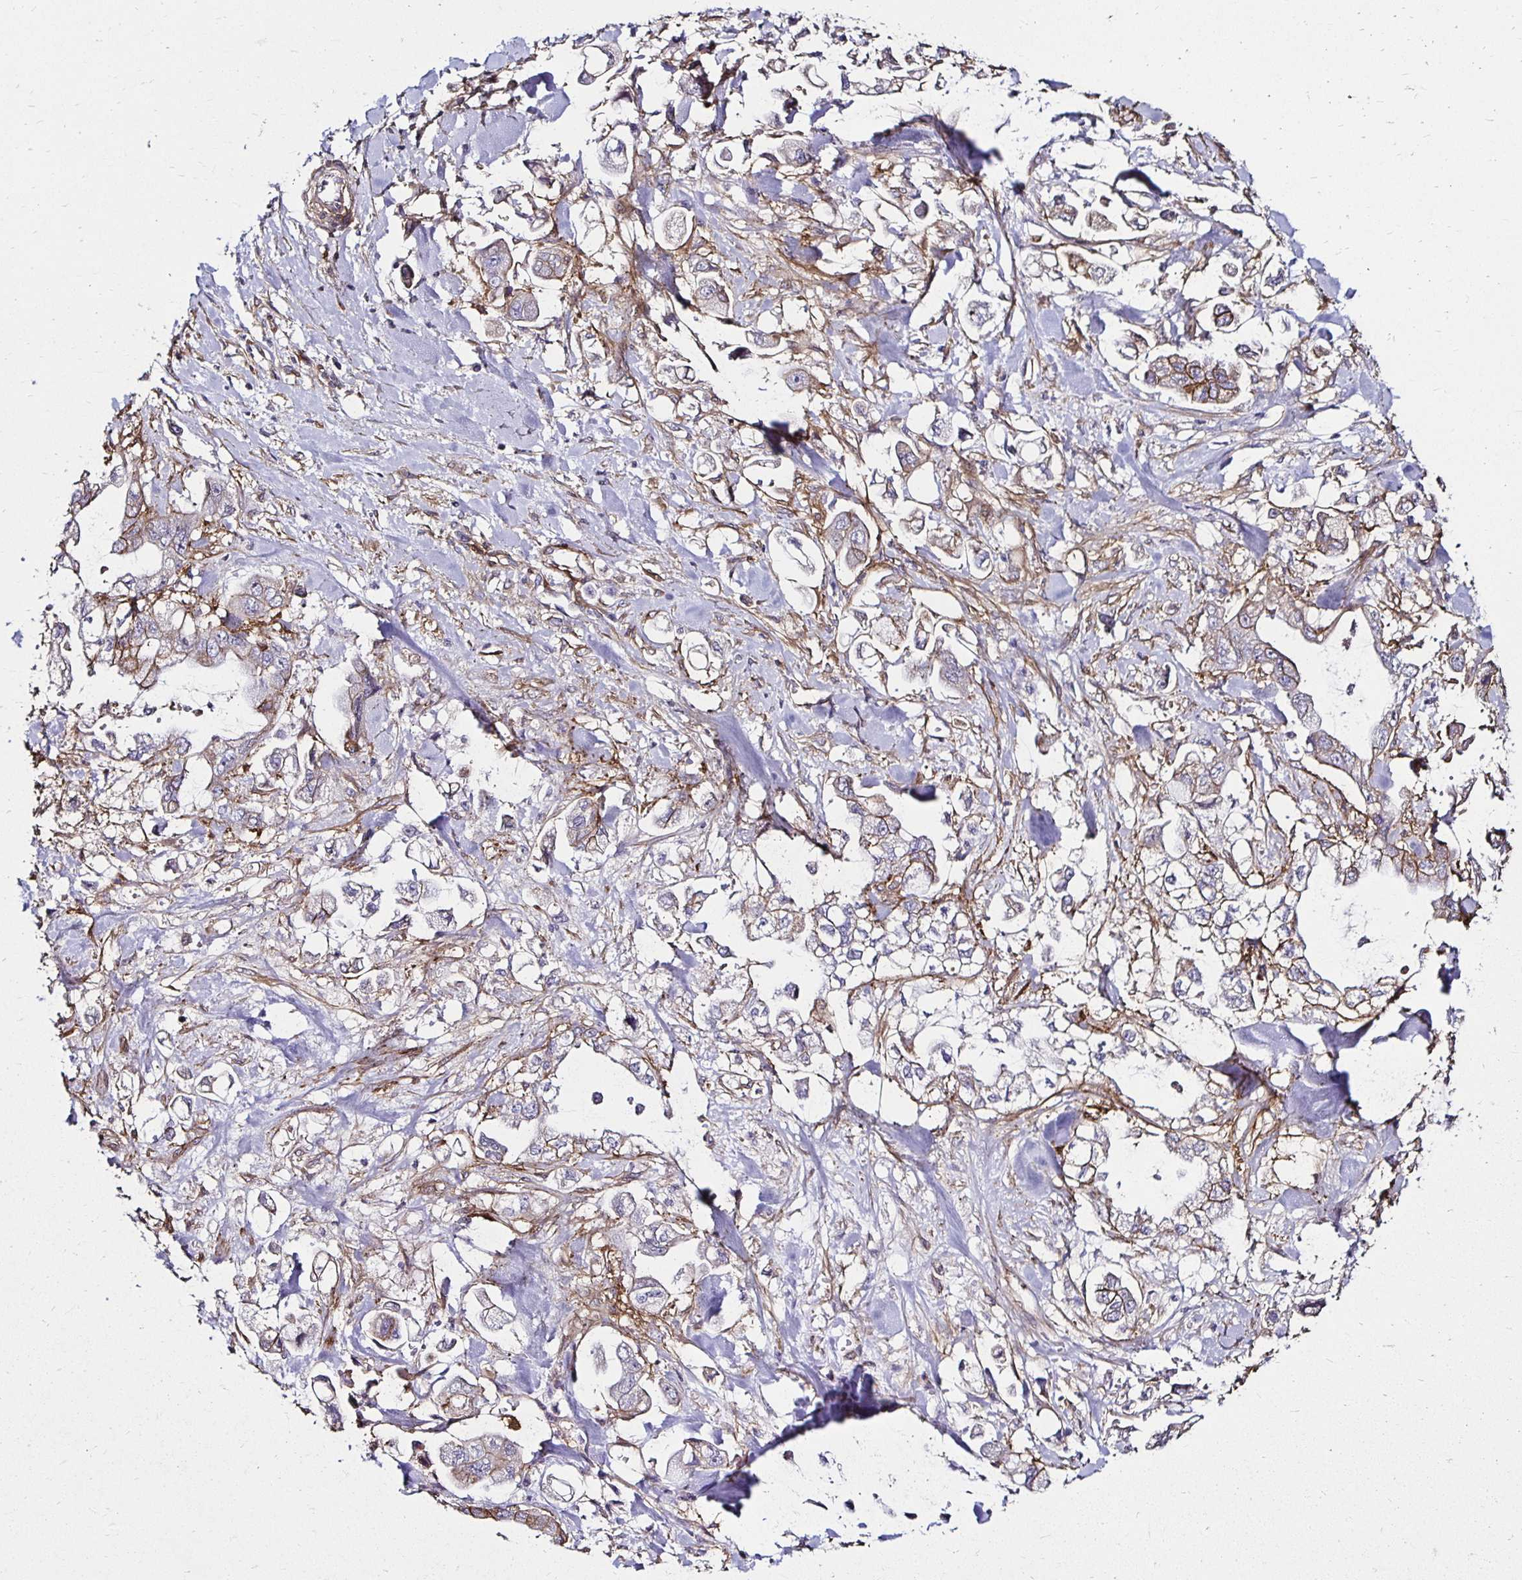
{"staining": {"intensity": "negative", "quantity": "none", "location": "none"}, "tissue": "stomach cancer", "cell_type": "Tumor cells", "image_type": "cancer", "snomed": [{"axis": "morphology", "description": "Adenocarcinoma, NOS"}, {"axis": "topography", "description": "Stomach"}], "caption": "Tumor cells are negative for brown protein staining in stomach adenocarcinoma.", "gene": "ITGB1", "patient": {"sex": "male", "age": 62}}